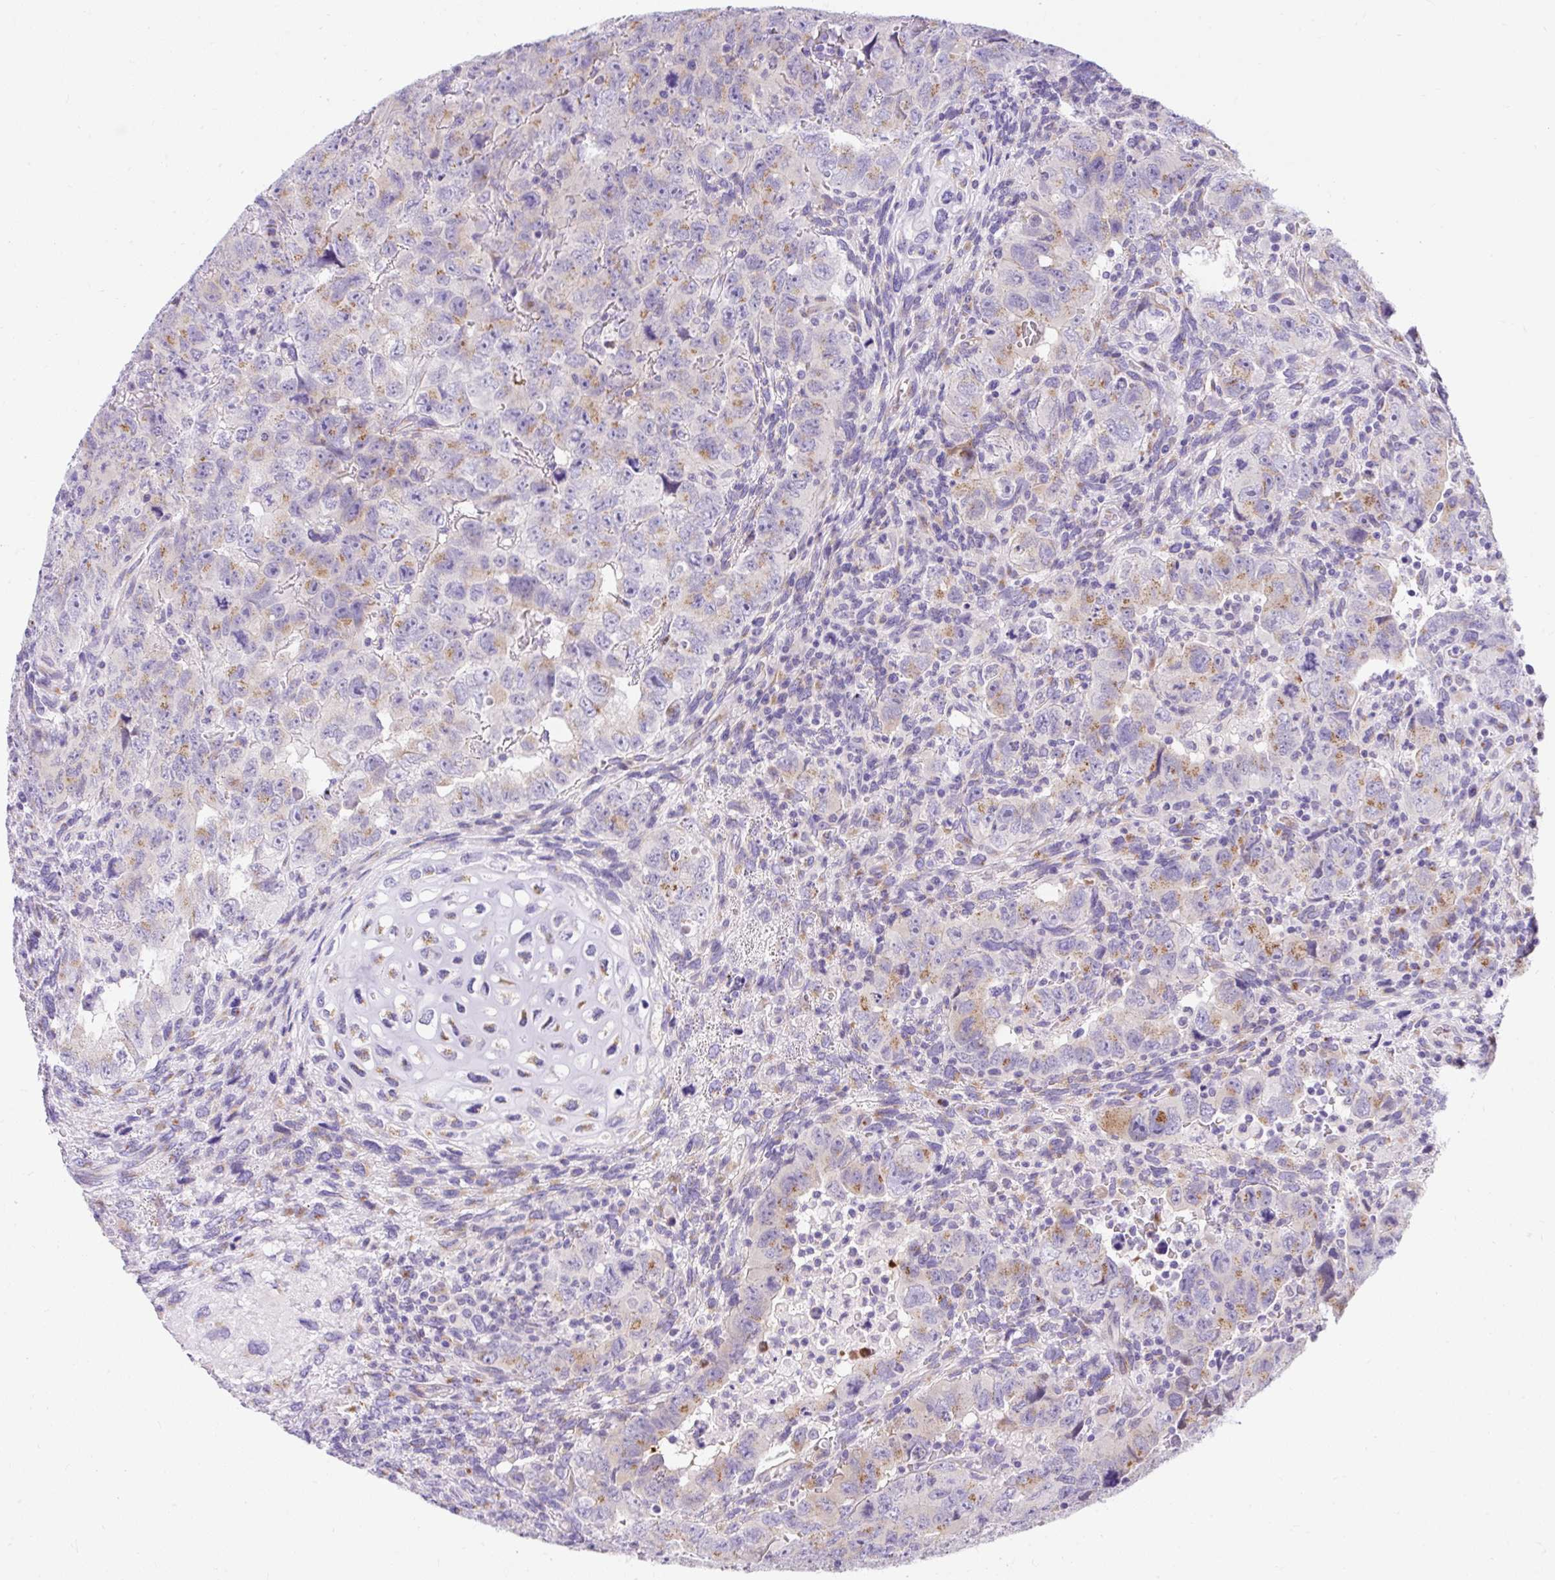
{"staining": {"intensity": "moderate", "quantity": "25%-75%", "location": "cytoplasmic/membranous"}, "tissue": "testis cancer", "cell_type": "Tumor cells", "image_type": "cancer", "snomed": [{"axis": "morphology", "description": "Carcinoma, Embryonal, NOS"}, {"axis": "topography", "description": "Testis"}], "caption": "DAB (3,3'-diaminobenzidine) immunohistochemical staining of human testis cancer (embryonal carcinoma) reveals moderate cytoplasmic/membranous protein positivity in about 25%-75% of tumor cells.", "gene": "GOLGA8A", "patient": {"sex": "male", "age": 24}}